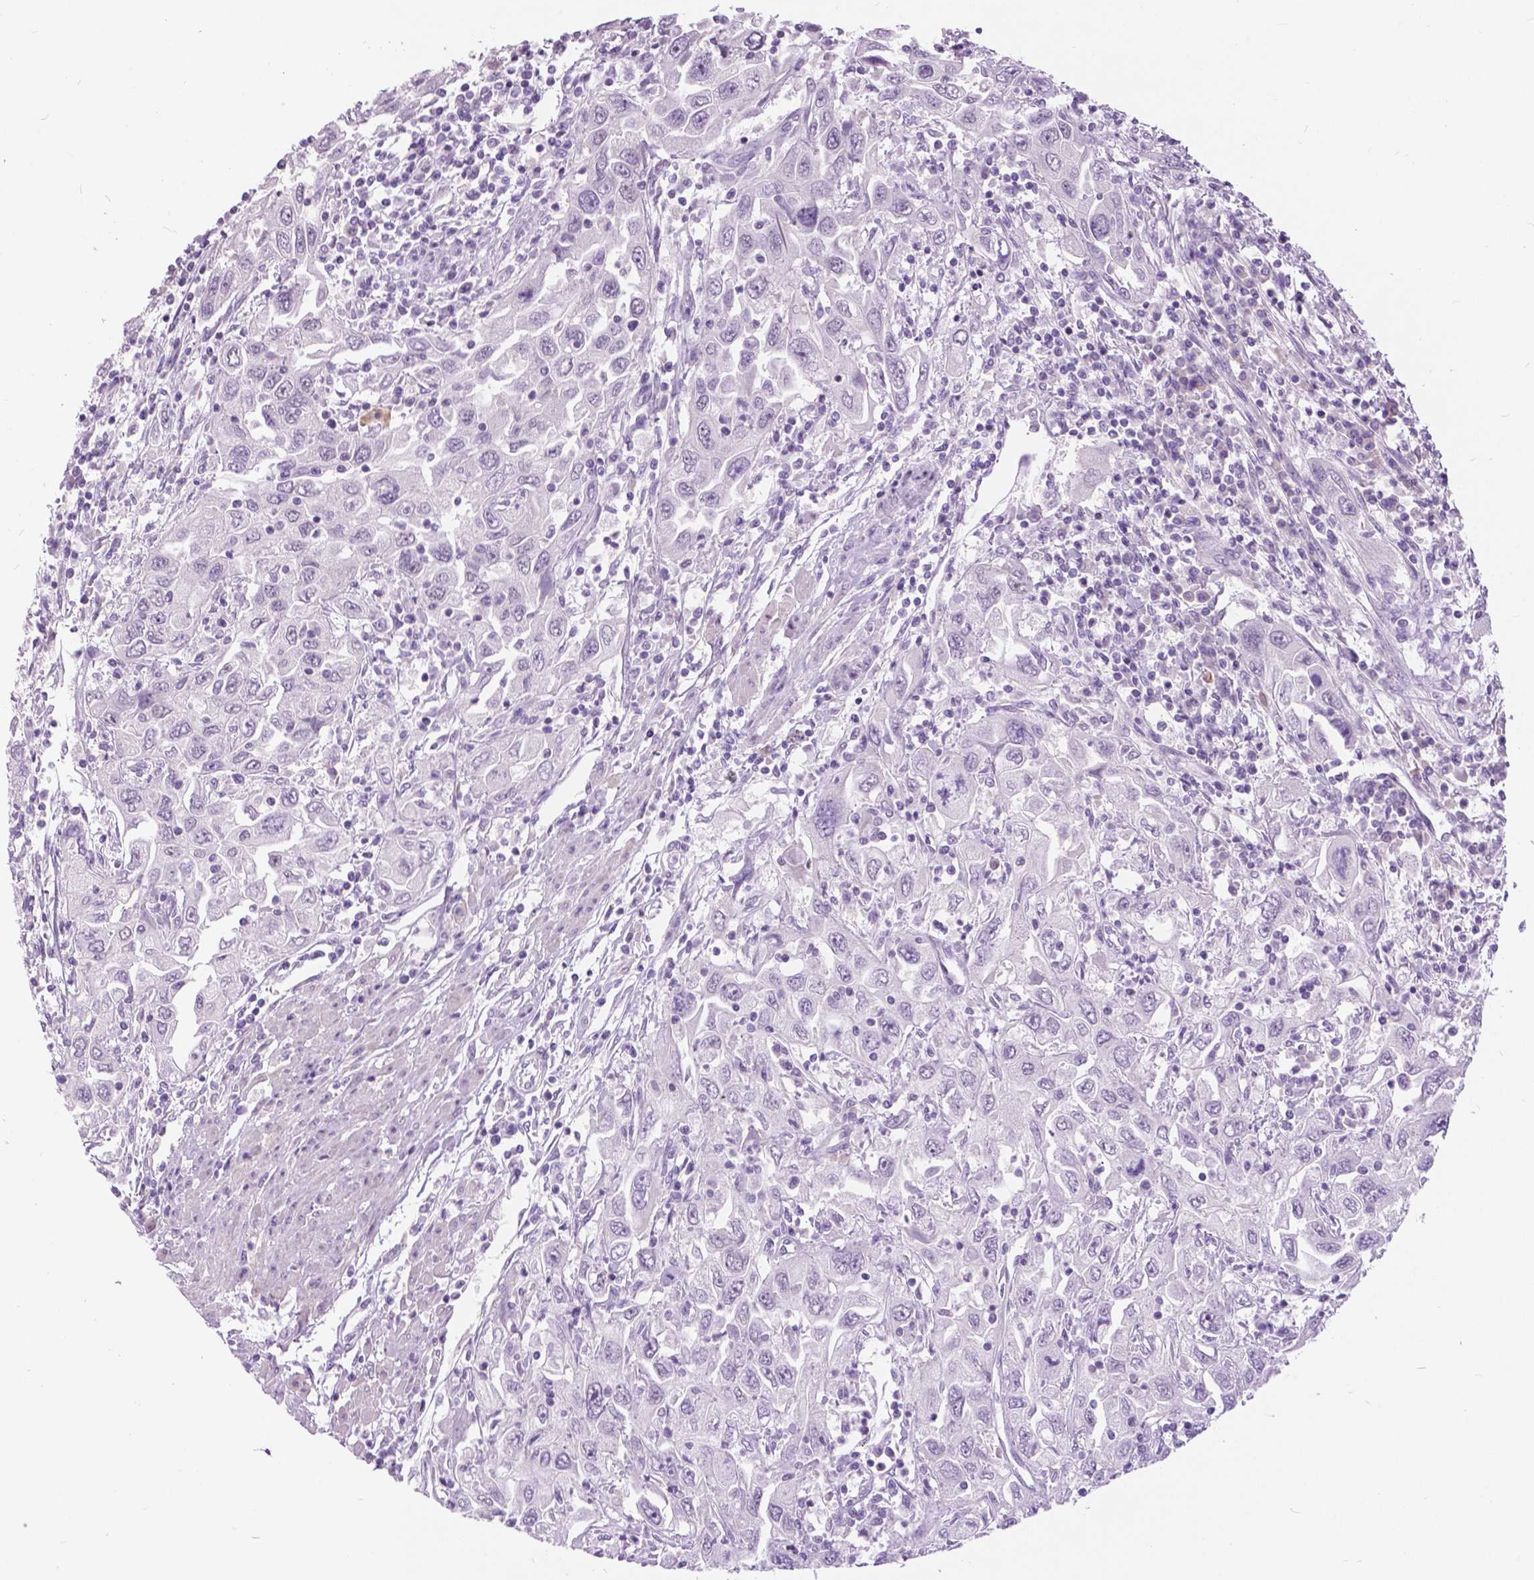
{"staining": {"intensity": "negative", "quantity": "none", "location": "none"}, "tissue": "urothelial cancer", "cell_type": "Tumor cells", "image_type": "cancer", "snomed": [{"axis": "morphology", "description": "Urothelial carcinoma, High grade"}, {"axis": "topography", "description": "Urinary bladder"}], "caption": "Tumor cells are negative for brown protein staining in urothelial carcinoma (high-grade).", "gene": "MYOM1", "patient": {"sex": "male", "age": 76}}